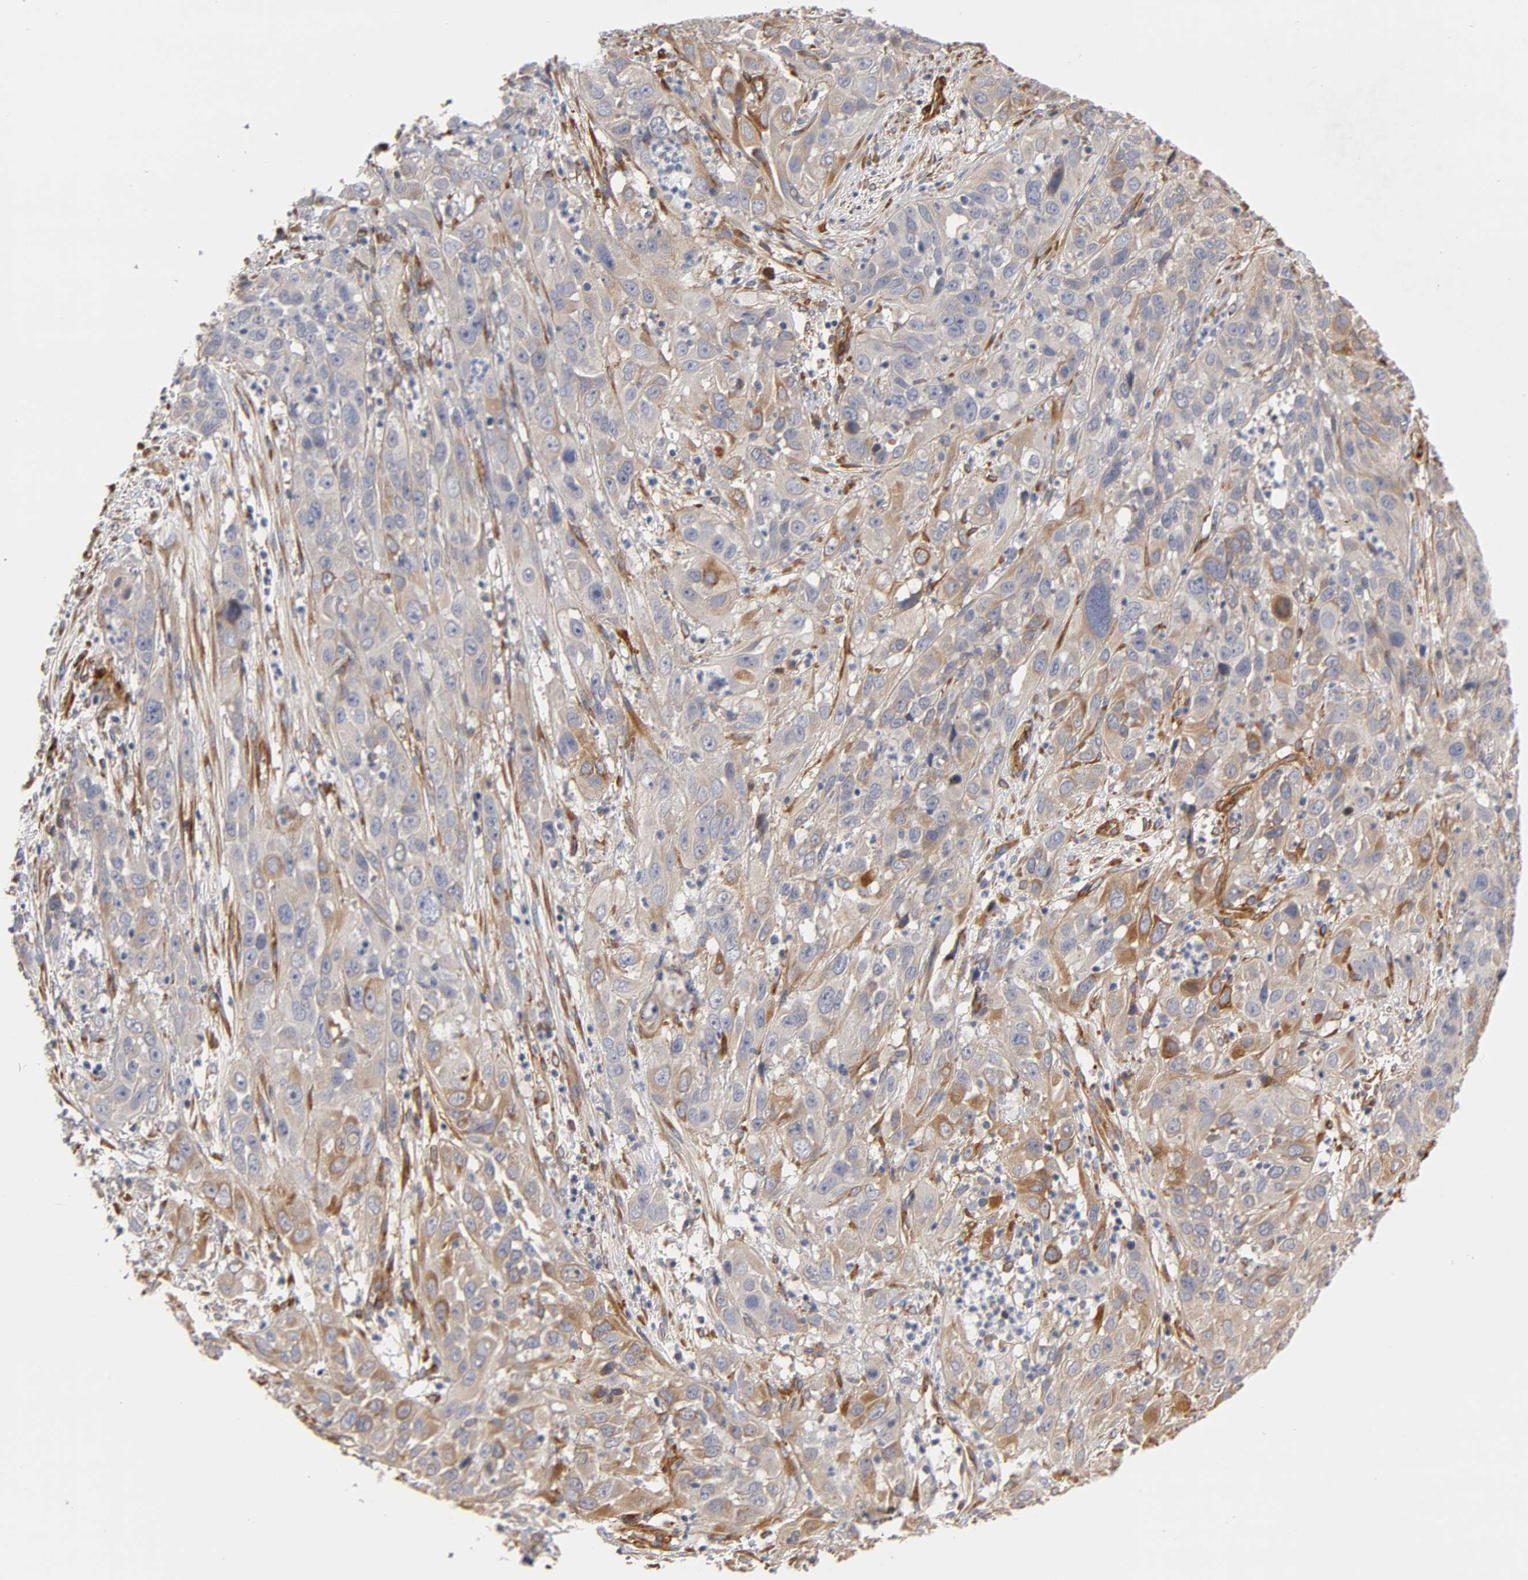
{"staining": {"intensity": "weak", "quantity": "25%-75%", "location": "cytoplasmic/membranous"}, "tissue": "cervical cancer", "cell_type": "Tumor cells", "image_type": "cancer", "snomed": [{"axis": "morphology", "description": "Squamous cell carcinoma, NOS"}, {"axis": "topography", "description": "Cervix"}], "caption": "Weak cytoplasmic/membranous positivity for a protein is present in about 25%-75% of tumor cells of cervical cancer using IHC.", "gene": "LAMB1", "patient": {"sex": "female", "age": 32}}